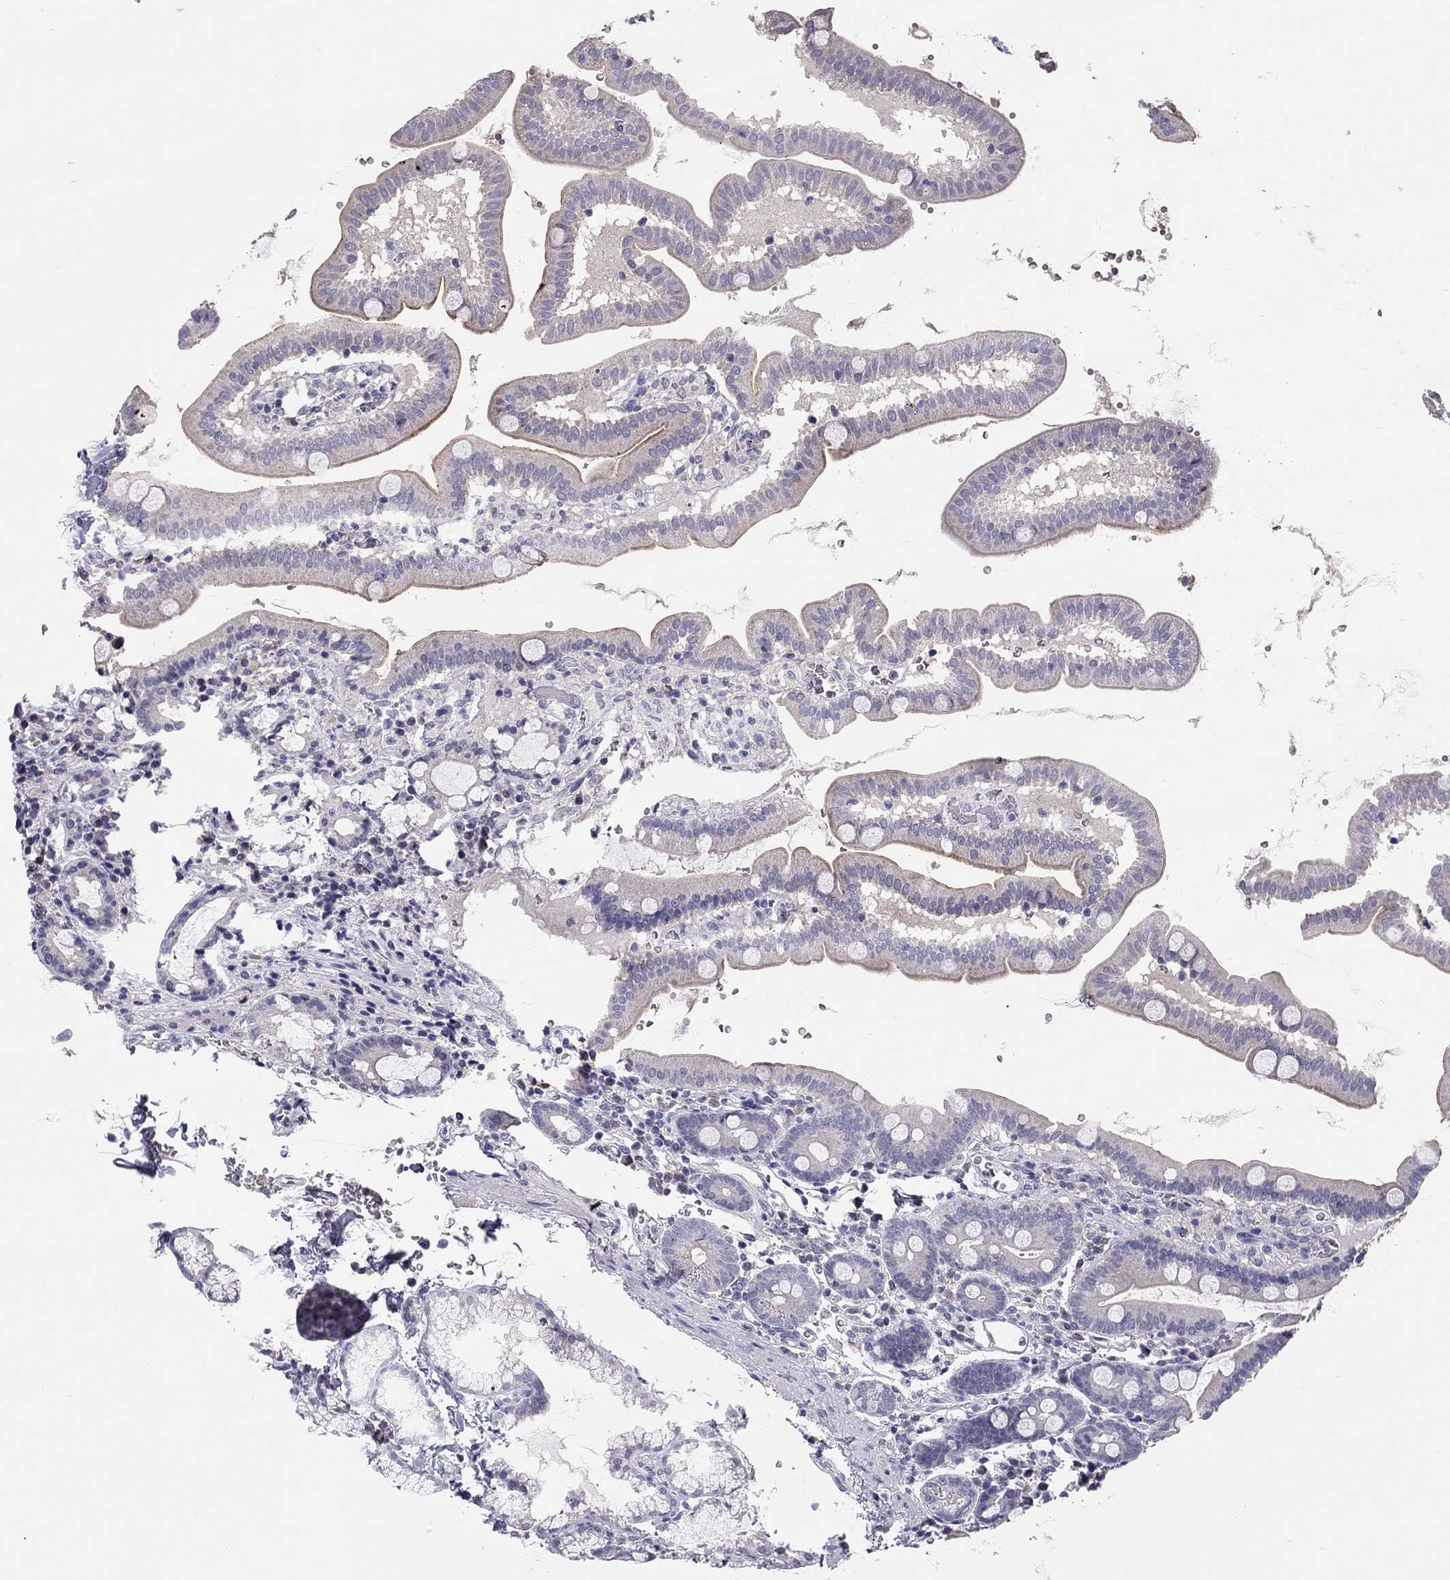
{"staining": {"intensity": "moderate", "quantity": "<25%", "location": "cytoplasmic/membranous"}, "tissue": "duodenum", "cell_type": "Glandular cells", "image_type": "normal", "snomed": [{"axis": "morphology", "description": "Normal tissue, NOS"}, {"axis": "topography", "description": "Duodenum"}], "caption": "An immunohistochemistry micrograph of unremarkable tissue is shown. Protein staining in brown highlights moderate cytoplasmic/membranous positivity in duodenum within glandular cells.", "gene": "SCARB1", "patient": {"sex": "male", "age": 59}}